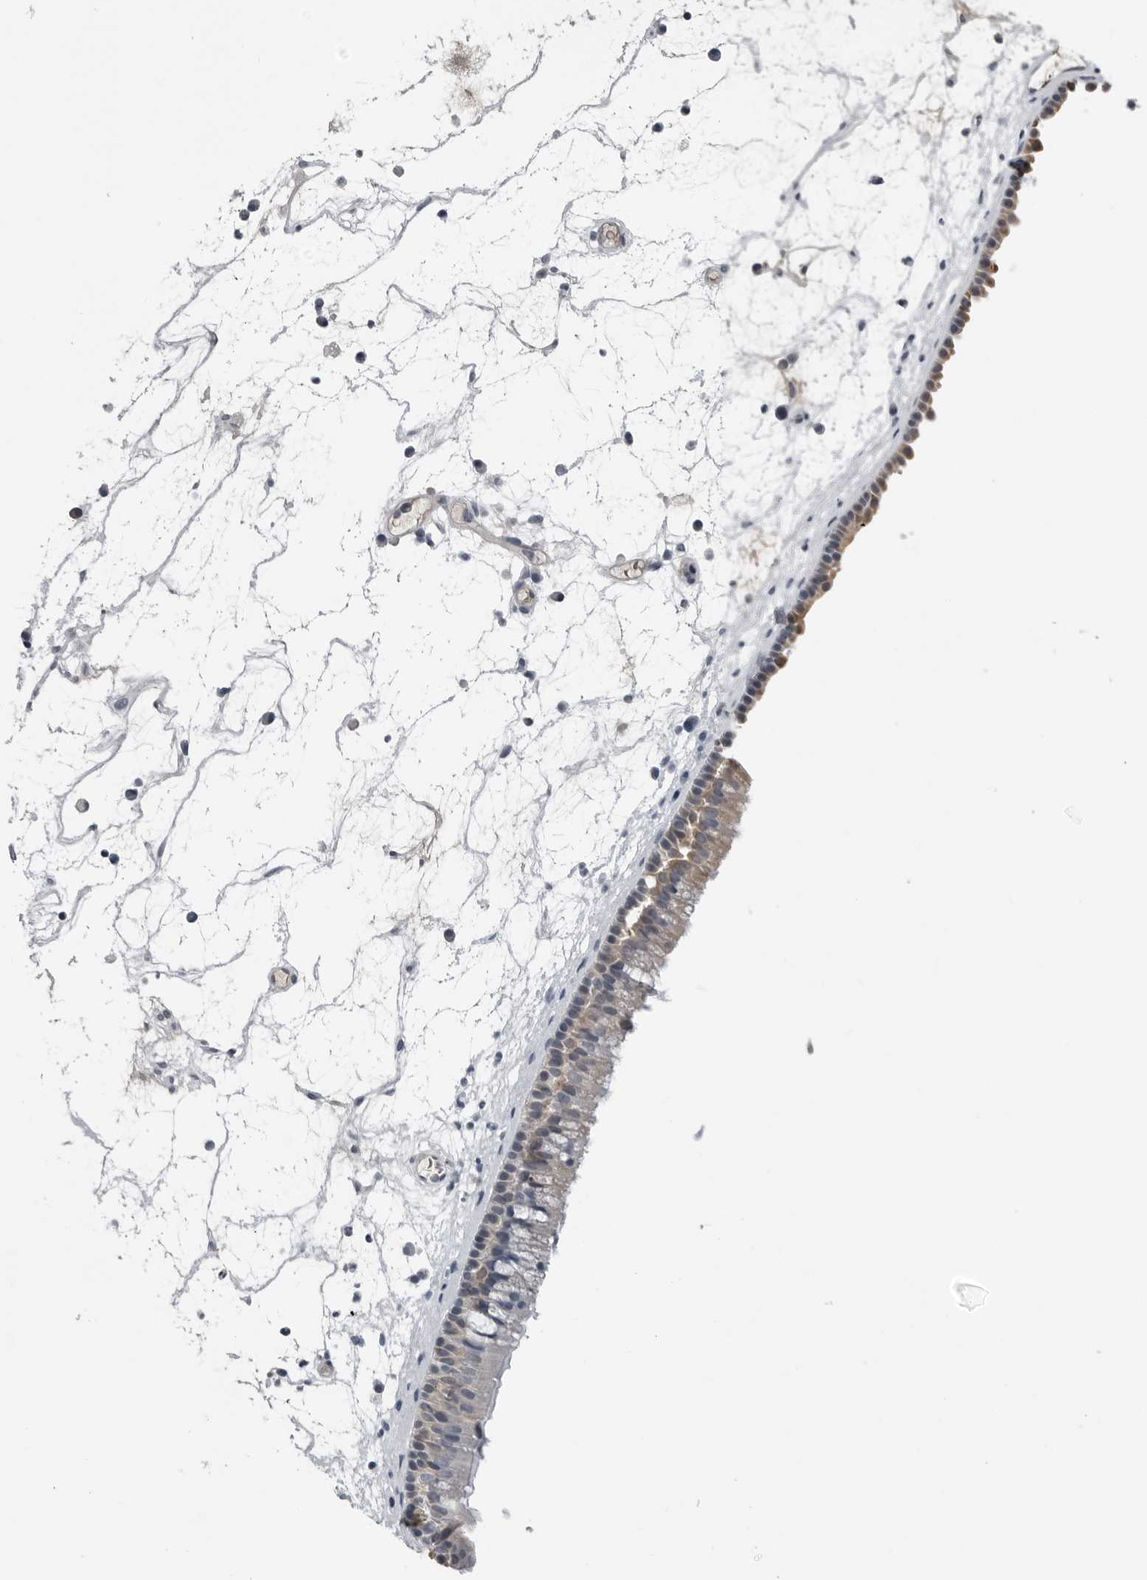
{"staining": {"intensity": "weak", "quantity": "25%-75%", "location": "cytoplasmic/membranous"}, "tissue": "nasopharynx", "cell_type": "Respiratory epithelial cells", "image_type": "normal", "snomed": [{"axis": "morphology", "description": "Normal tissue, NOS"}, {"axis": "morphology", "description": "Inflammation, NOS"}, {"axis": "morphology", "description": "Malignant melanoma, Metastatic site"}, {"axis": "topography", "description": "Nasopharynx"}], "caption": "Nasopharynx stained for a protein (brown) exhibits weak cytoplasmic/membranous positive positivity in about 25%-75% of respiratory epithelial cells.", "gene": "SPINK1", "patient": {"sex": "male", "age": 70}}